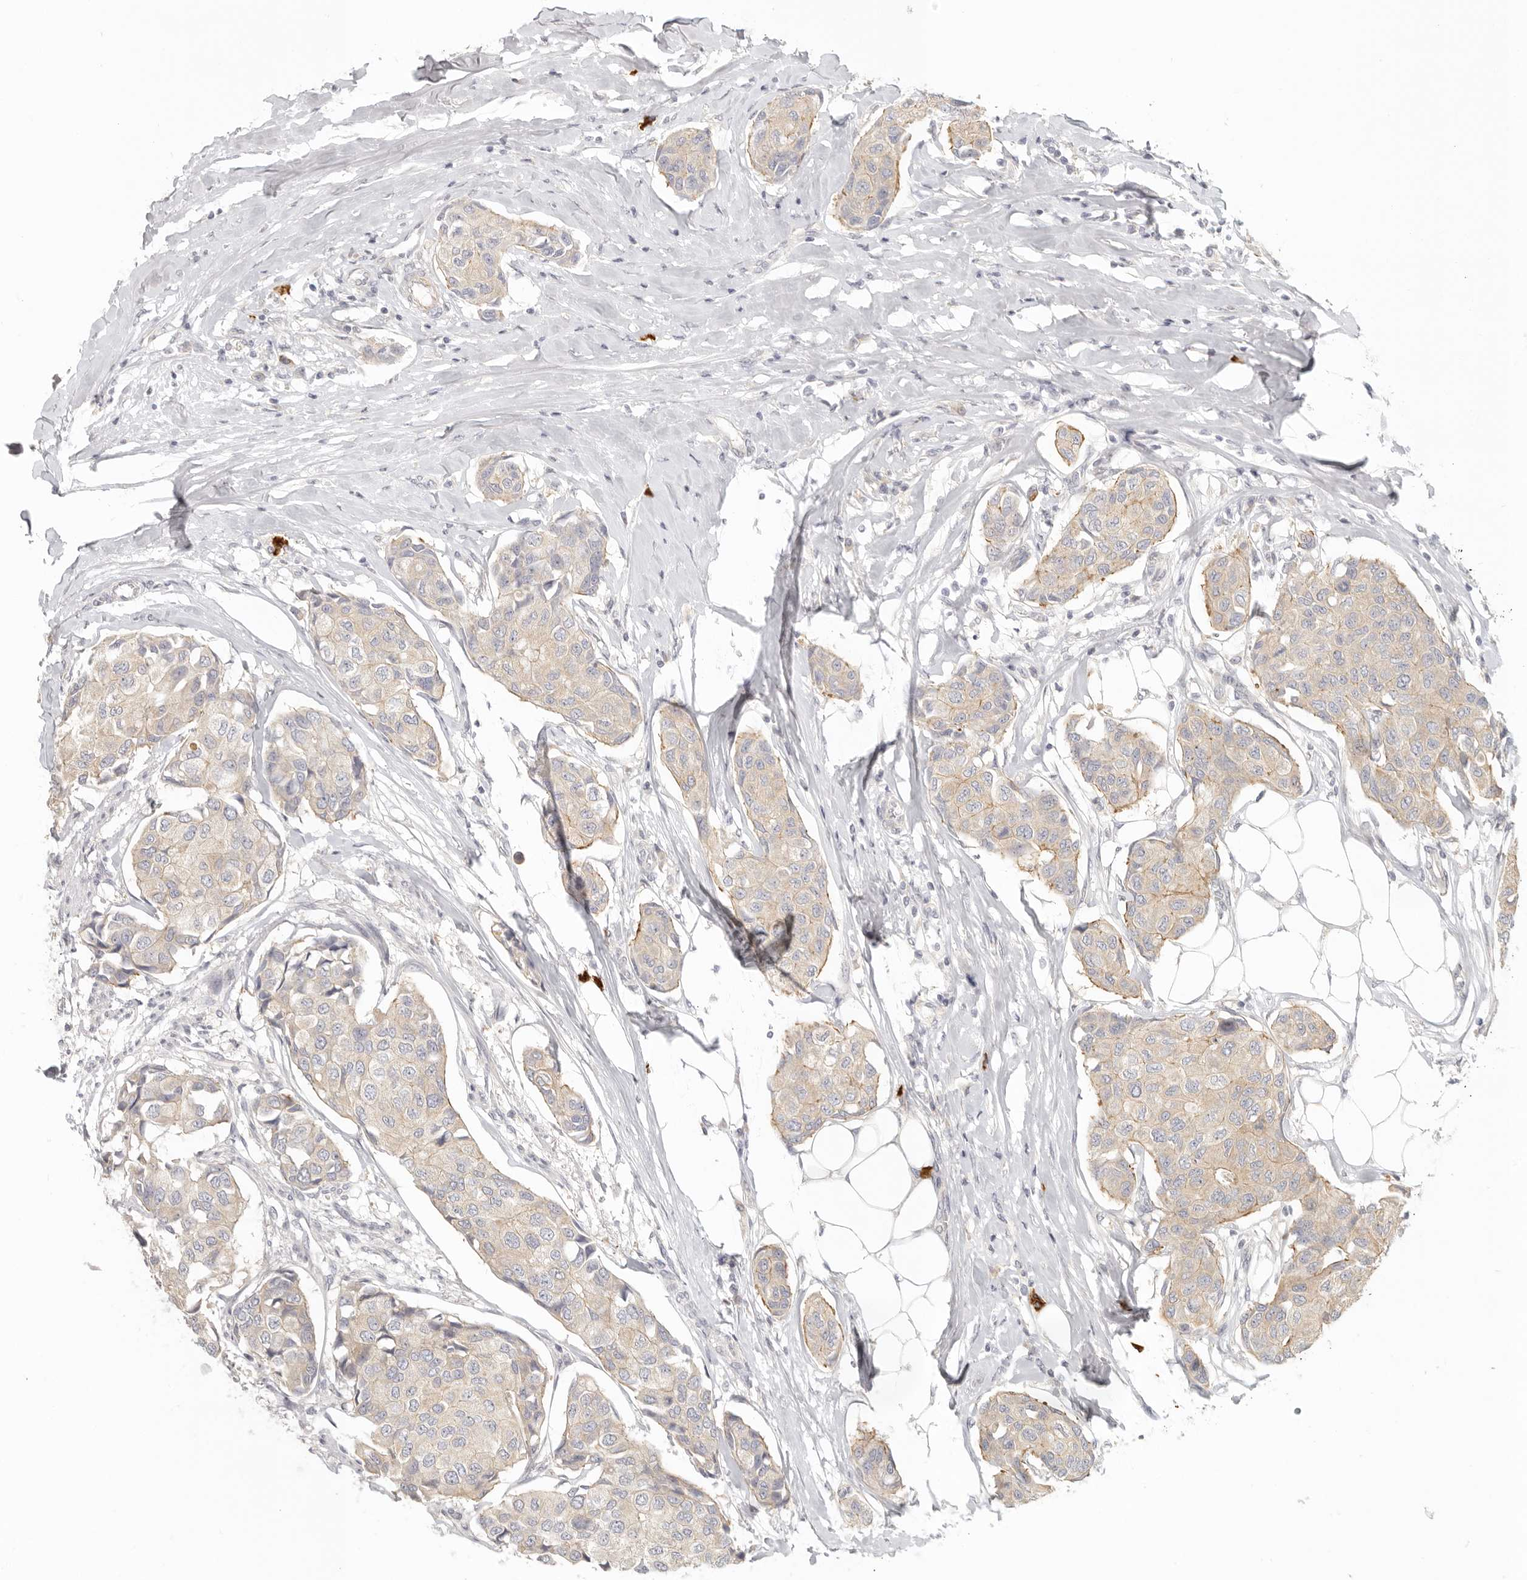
{"staining": {"intensity": "moderate", "quantity": "<25%", "location": "cytoplasmic/membranous"}, "tissue": "breast cancer", "cell_type": "Tumor cells", "image_type": "cancer", "snomed": [{"axis": "morphology", "description": "Duct carcinoma"}, {"axis": "topography", "description": "Breast"}], "caption": "High-magnification brightfield microscopy of infiltrating ductal carcinoma (breast) stained with DAB (brown) and counterstained with hematoxylin (blue). tumor cells exhibit moderate cytoplasmic/membranous positivity is present in about<25% of cells. Using DAB (brown) and hematoxylin (blue) stains, captured at high magnification using brightfield microscopy.", "gene": "AHDC1", "patient": {"sex": "female", "age": 80}}